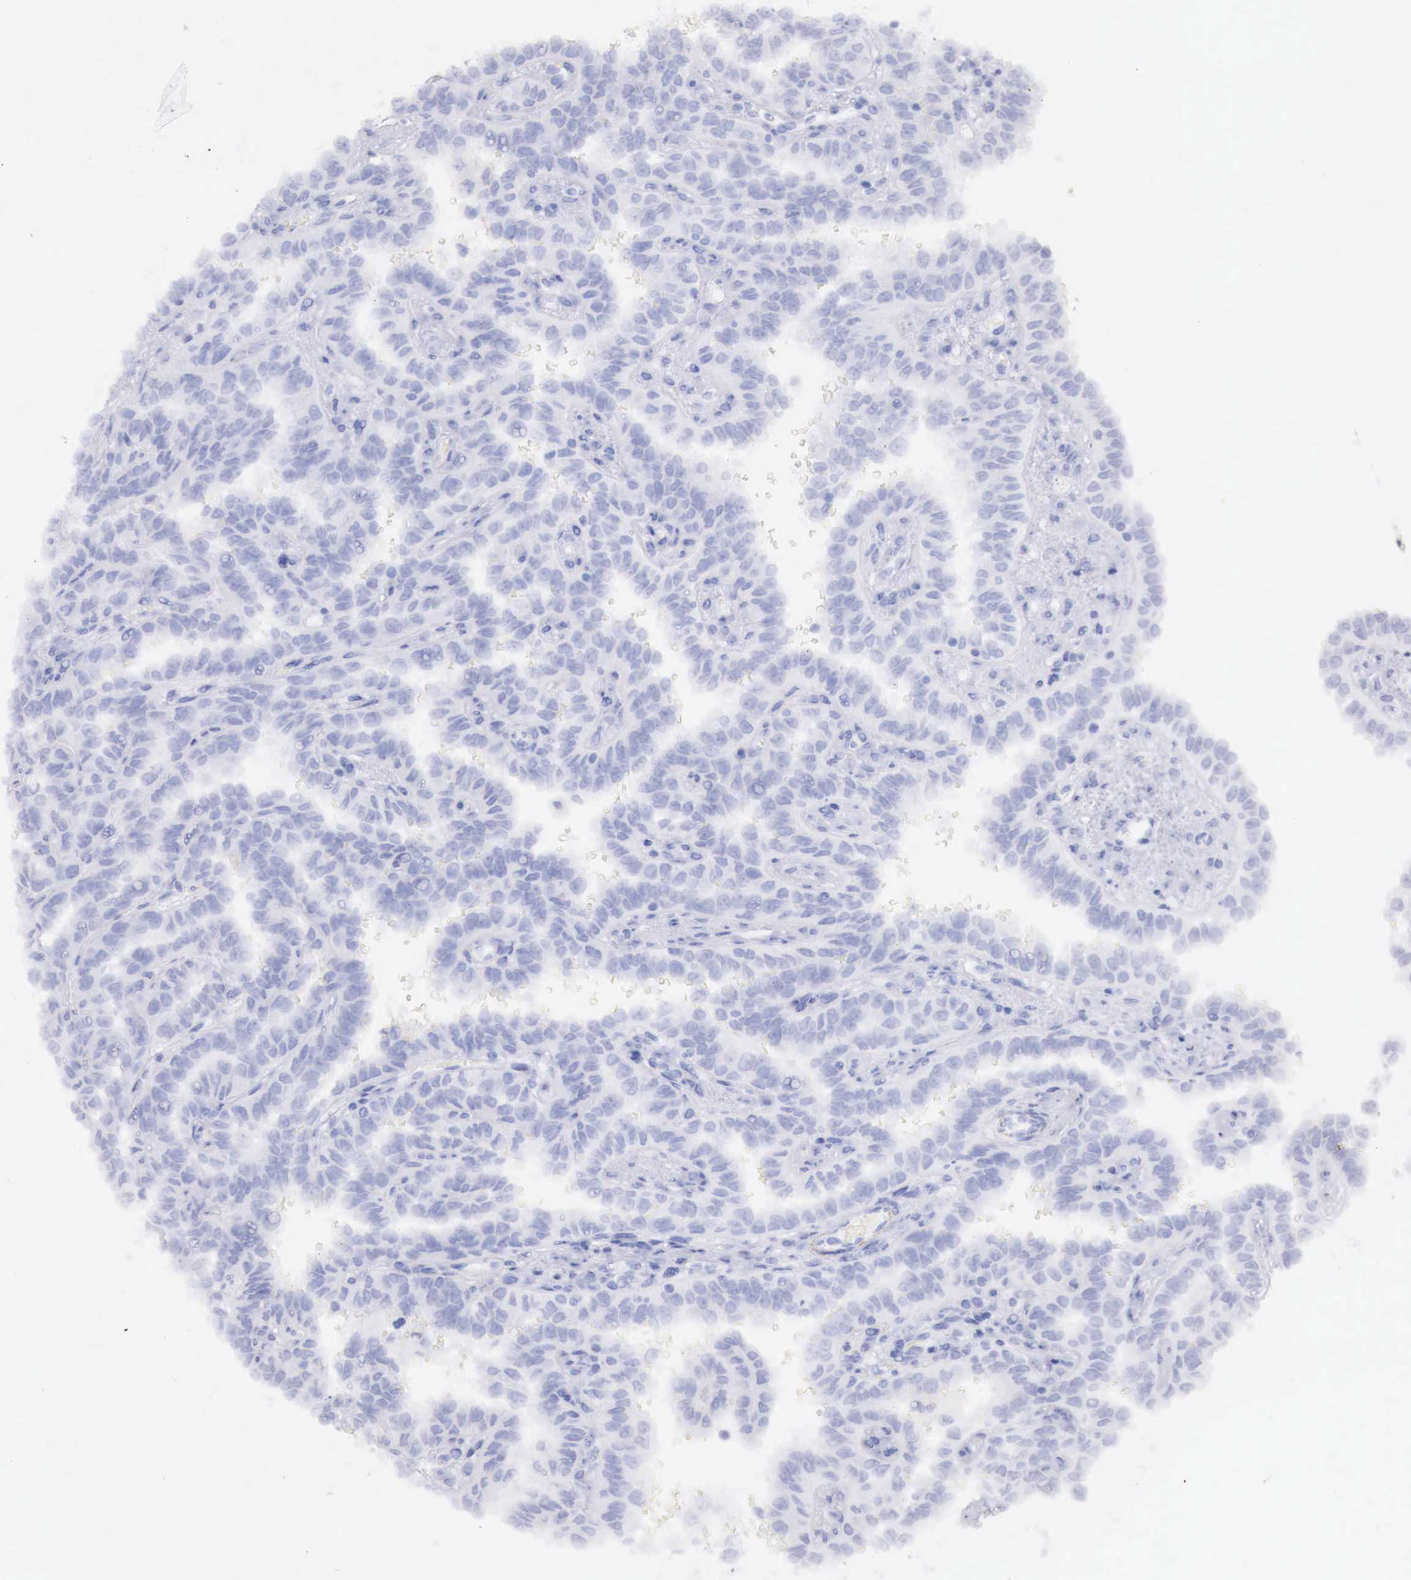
{"staining": {"intensity": "negative", "quantity": "none", "location": "none"}, "tissue": "renal cancer", "cell_type": "Tumor cells", "image_type": "cancer", "snomed": [{"axis": "morphology", "description": "Inflammation, NOS"}, {"axis": "morphology", "description": "Adenocarcinoma, NOS"}, {"axis": "topography", "description": "Kidney"}], "caption": "Tumor cells are negative for protein expression in human adenocarcinoma (renal). The staining is performed using DAB (3,3'-diaminobenzidine) brown chromogen with nuclei counter-stained in using hematoxylin.", "gene": "TPM1", "patient": {"sex": "male", "age": 68}}